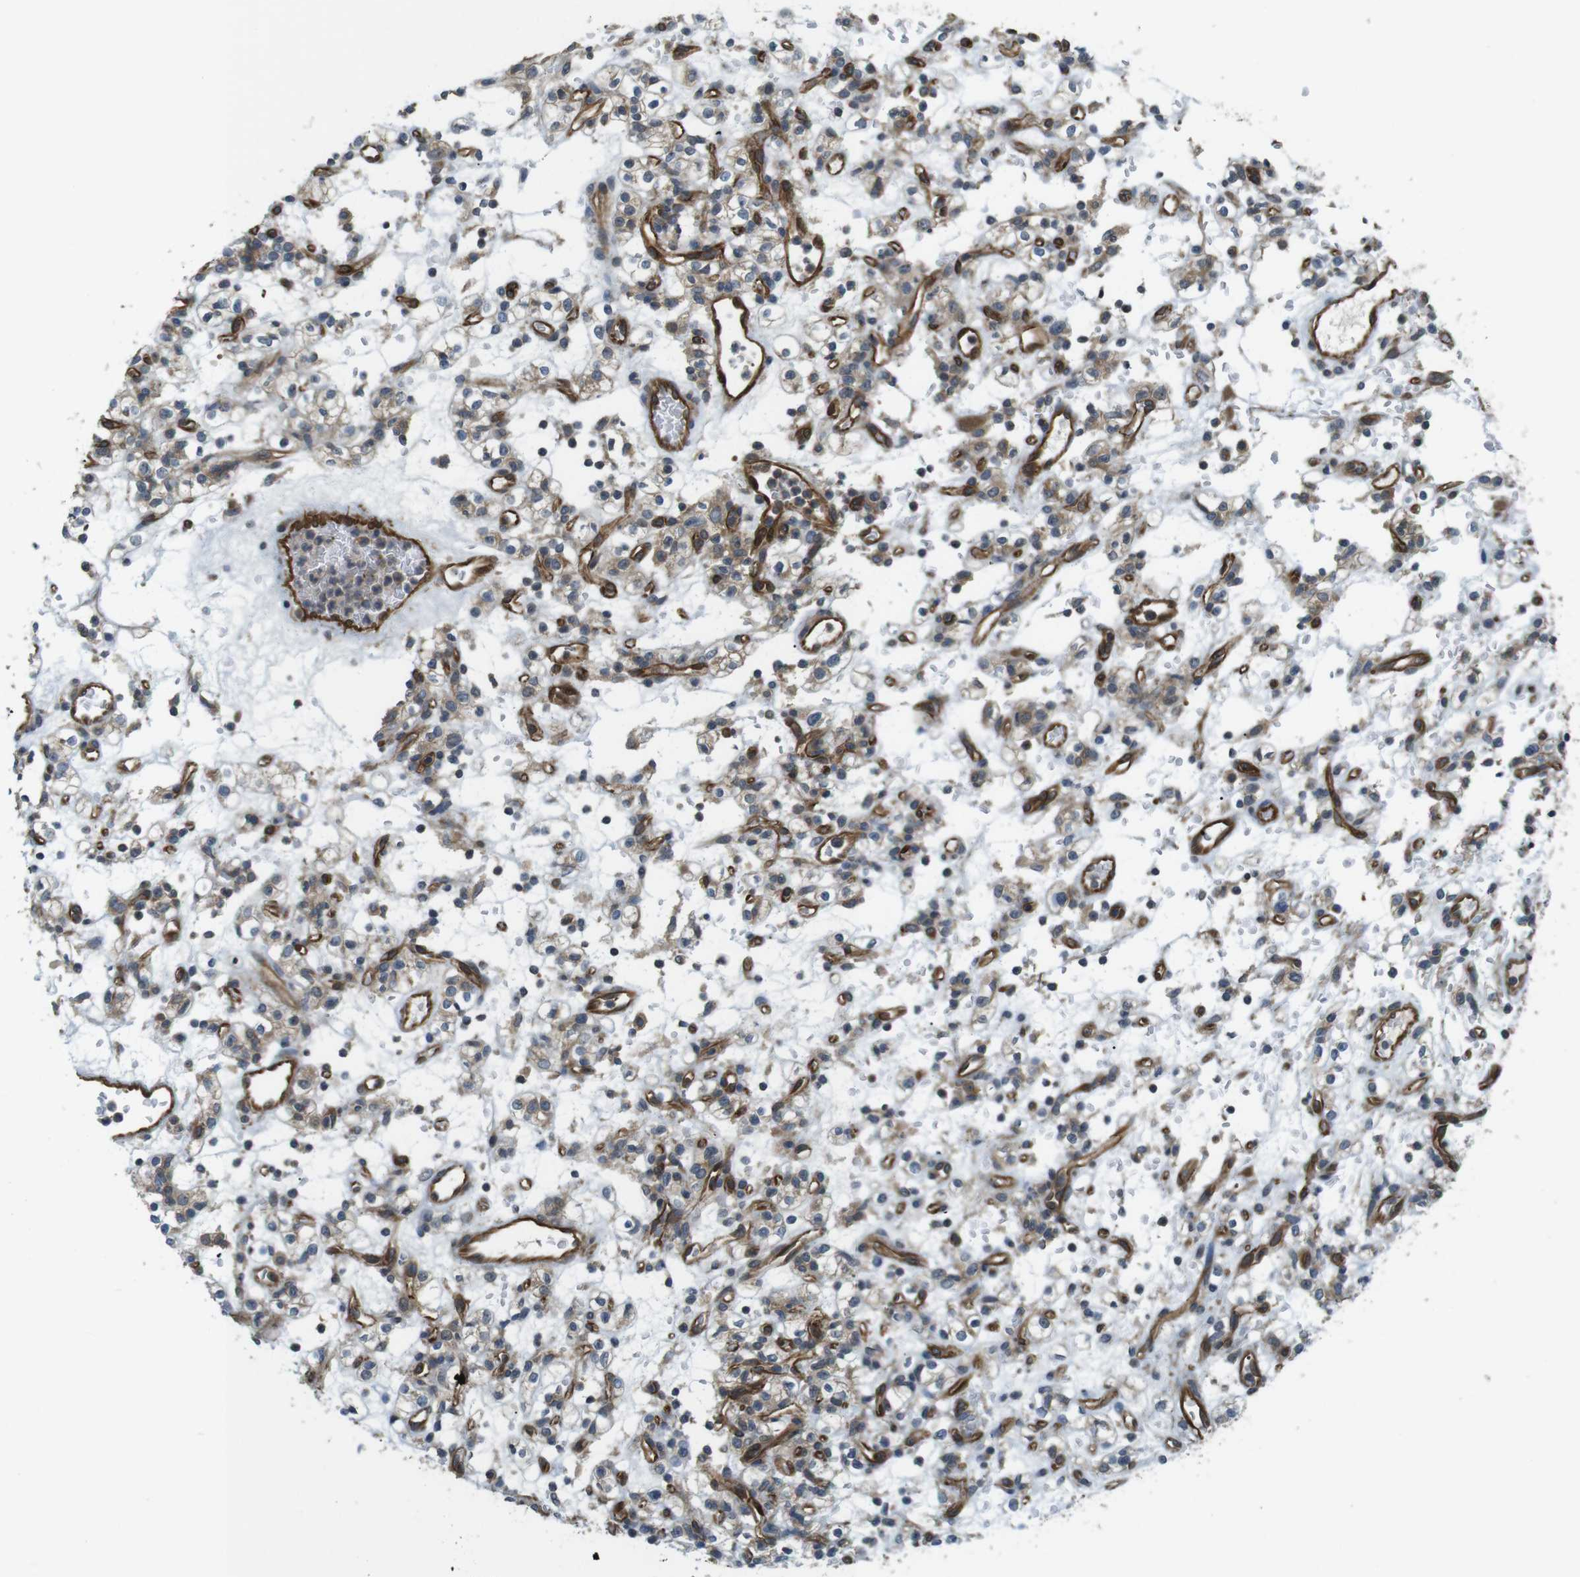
{"staining": {"intensity": "weak", "quantity": "<25%", "location": "cytoplasmic/membranous"}, "tissue": "renal cancer", "cell_type": "Tumor cells", "image_type": "cancer", "snomed": [{"axis": "morphology", "description": "Normal tissue, NOS"}, {"axis": "morphology", "description": "Adenocarcinoma, NOS"}, {"axis": "topography", "description": "Kidney"}], "caption": "Renal cancer (adenocarcinoma) was stained to show a protein in brown. There is no significant expression in tumor cells. The staining is performed using DAB (3,3'-diaminobenzidine) brown chromogen with nuclei counter-stained in using hematoxylin.", "gene": "TSC1", "patient": {"sex": "female", "age": 72}}